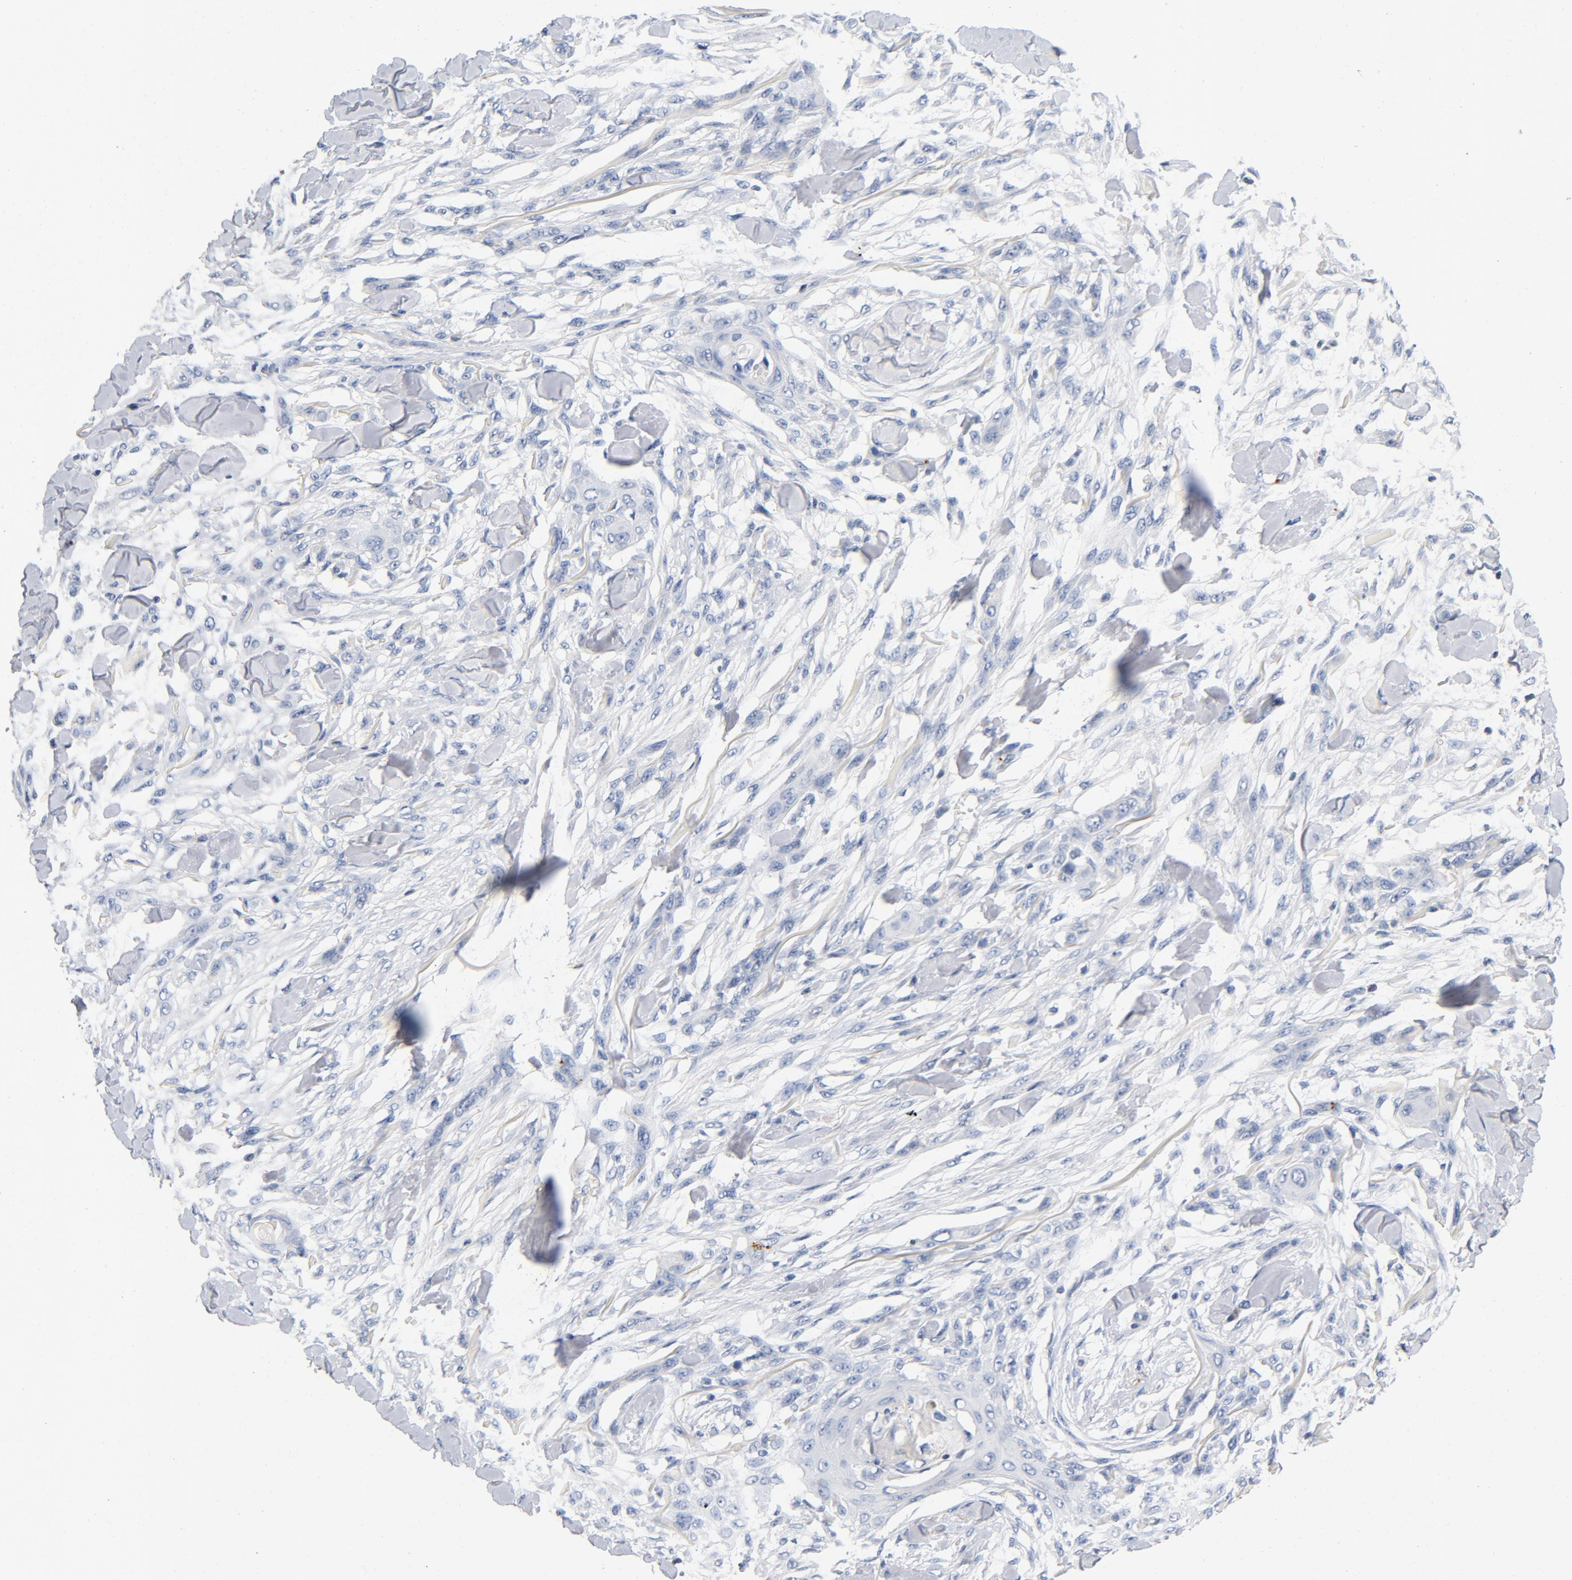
{"staining": {"intensity": "negative", "quantity": "none", "location": "none"}, "tissue": "skin cancer", "cell_type": "Tumor cells", "image_type": "cancer", "snomed": [{"axis": "morphology", "description": "Normal tissue, NOS"}, {"axis": "morphology", "description": "Squamous cell carcinoma, NOS"}, {"axis": "topography", "description": "Skin"}], "caption": "Immunohistochemistry (IHC) image of human squamous cell carcinoma (skin) stained for a protein (brown), which exhibits no staining in tumor cells. The staining was performed using DAB to visualize the protein expression in brown, while the nuclei were stained in blue with hematoxylin (Magnification: 20x).", "gene": "PIM1", "patient": {"sex": "female", "age": 59}}